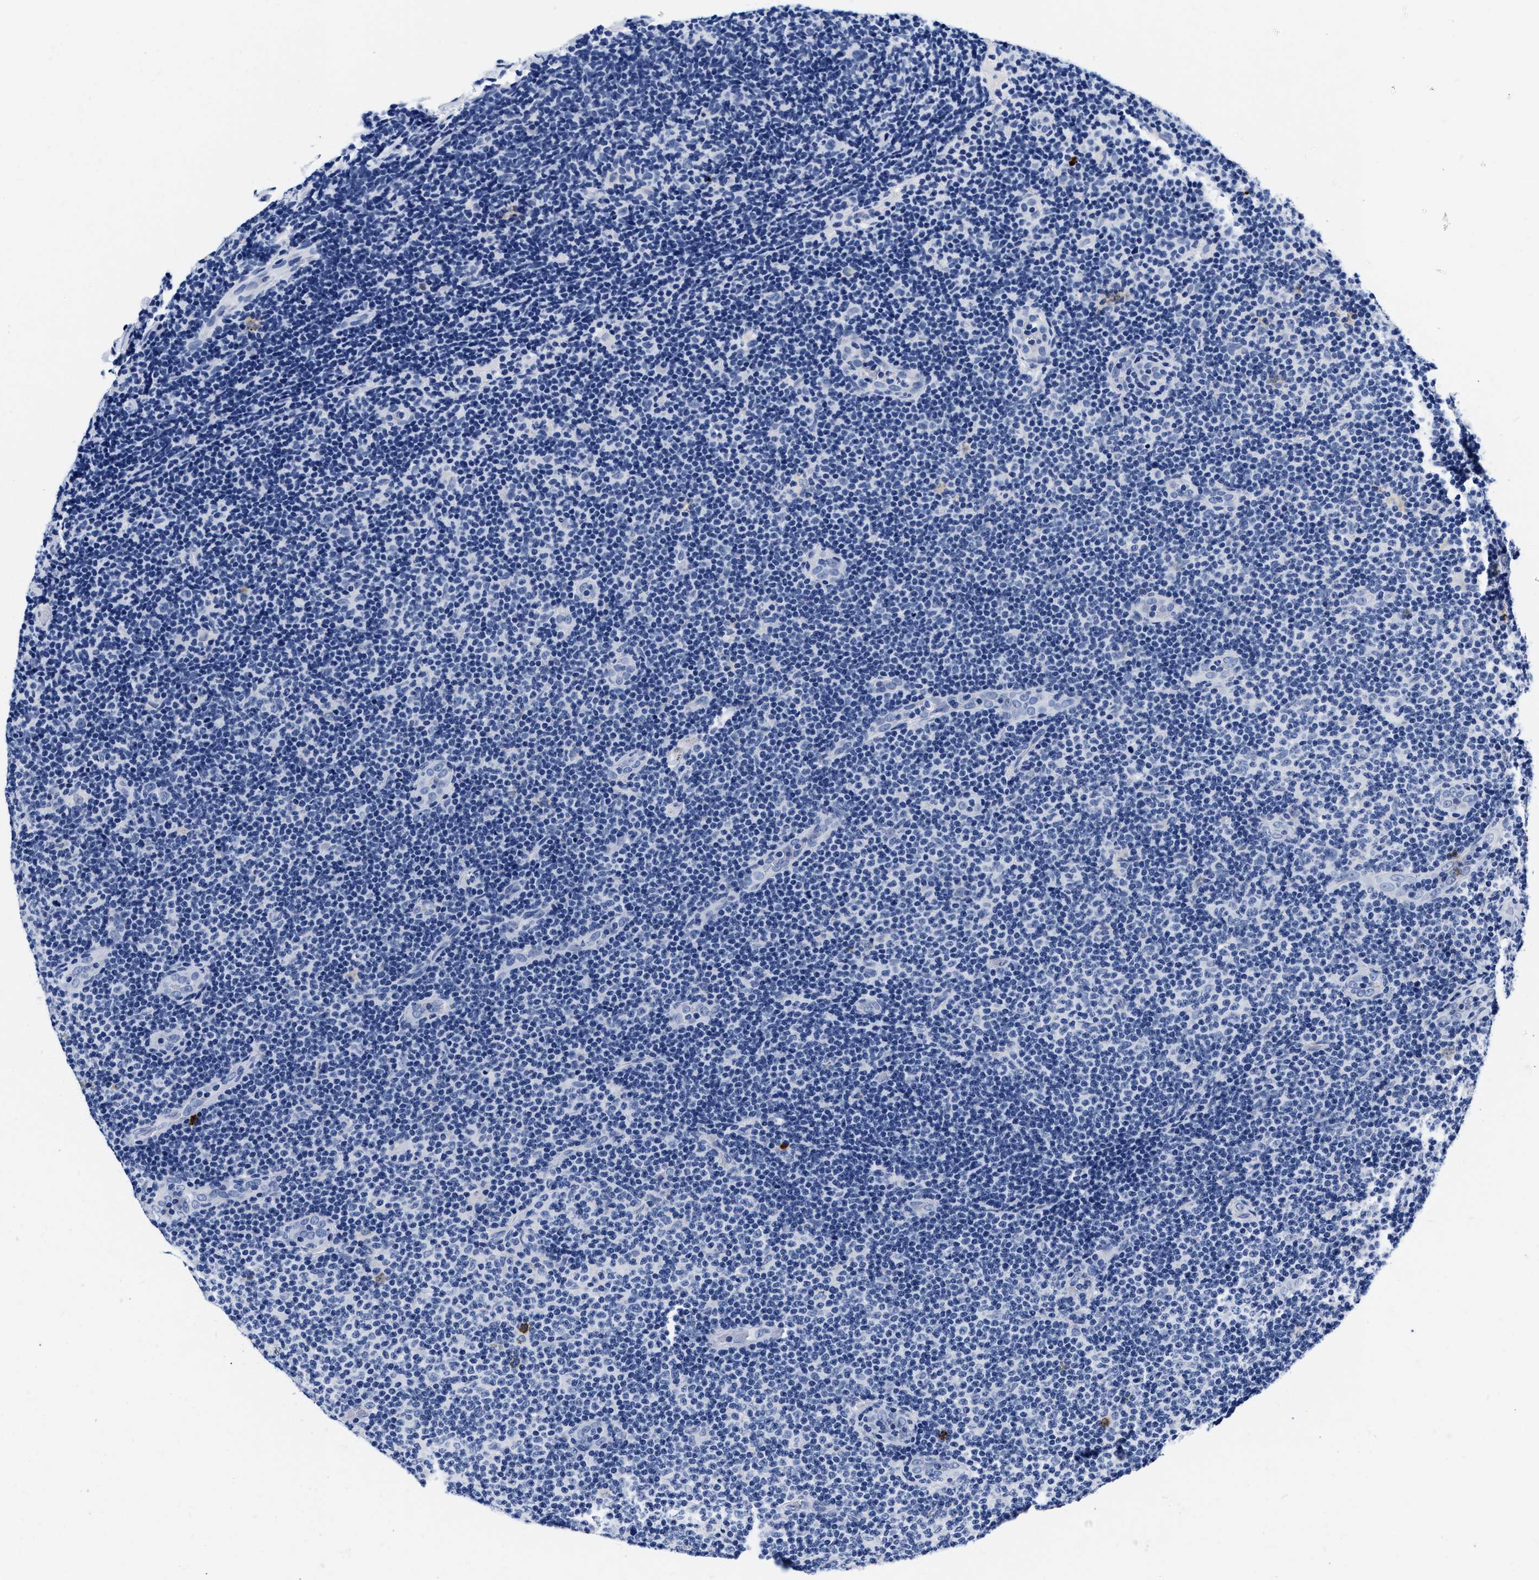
{"staining": {"intensity": "negative", "quantity": "none", "location": "none"}, "tissue": "lymphoma", "cell_type": "Tumor cells", "image_type": "cancer", "snomed": [{"axis": "morphology", "description": "Malignant lymphoma, non-Hodgkin's type, Low grade"}, {"axis": "topography", "description": "Lymph node"}], "caption": "Immunohistochemistry of malignant lymphoma, non-Hodgkin's type (low-grade) exhibits no staining in tumor cells.", "gene": "CER1", "patient": {"sex": "male", "age": 83}}